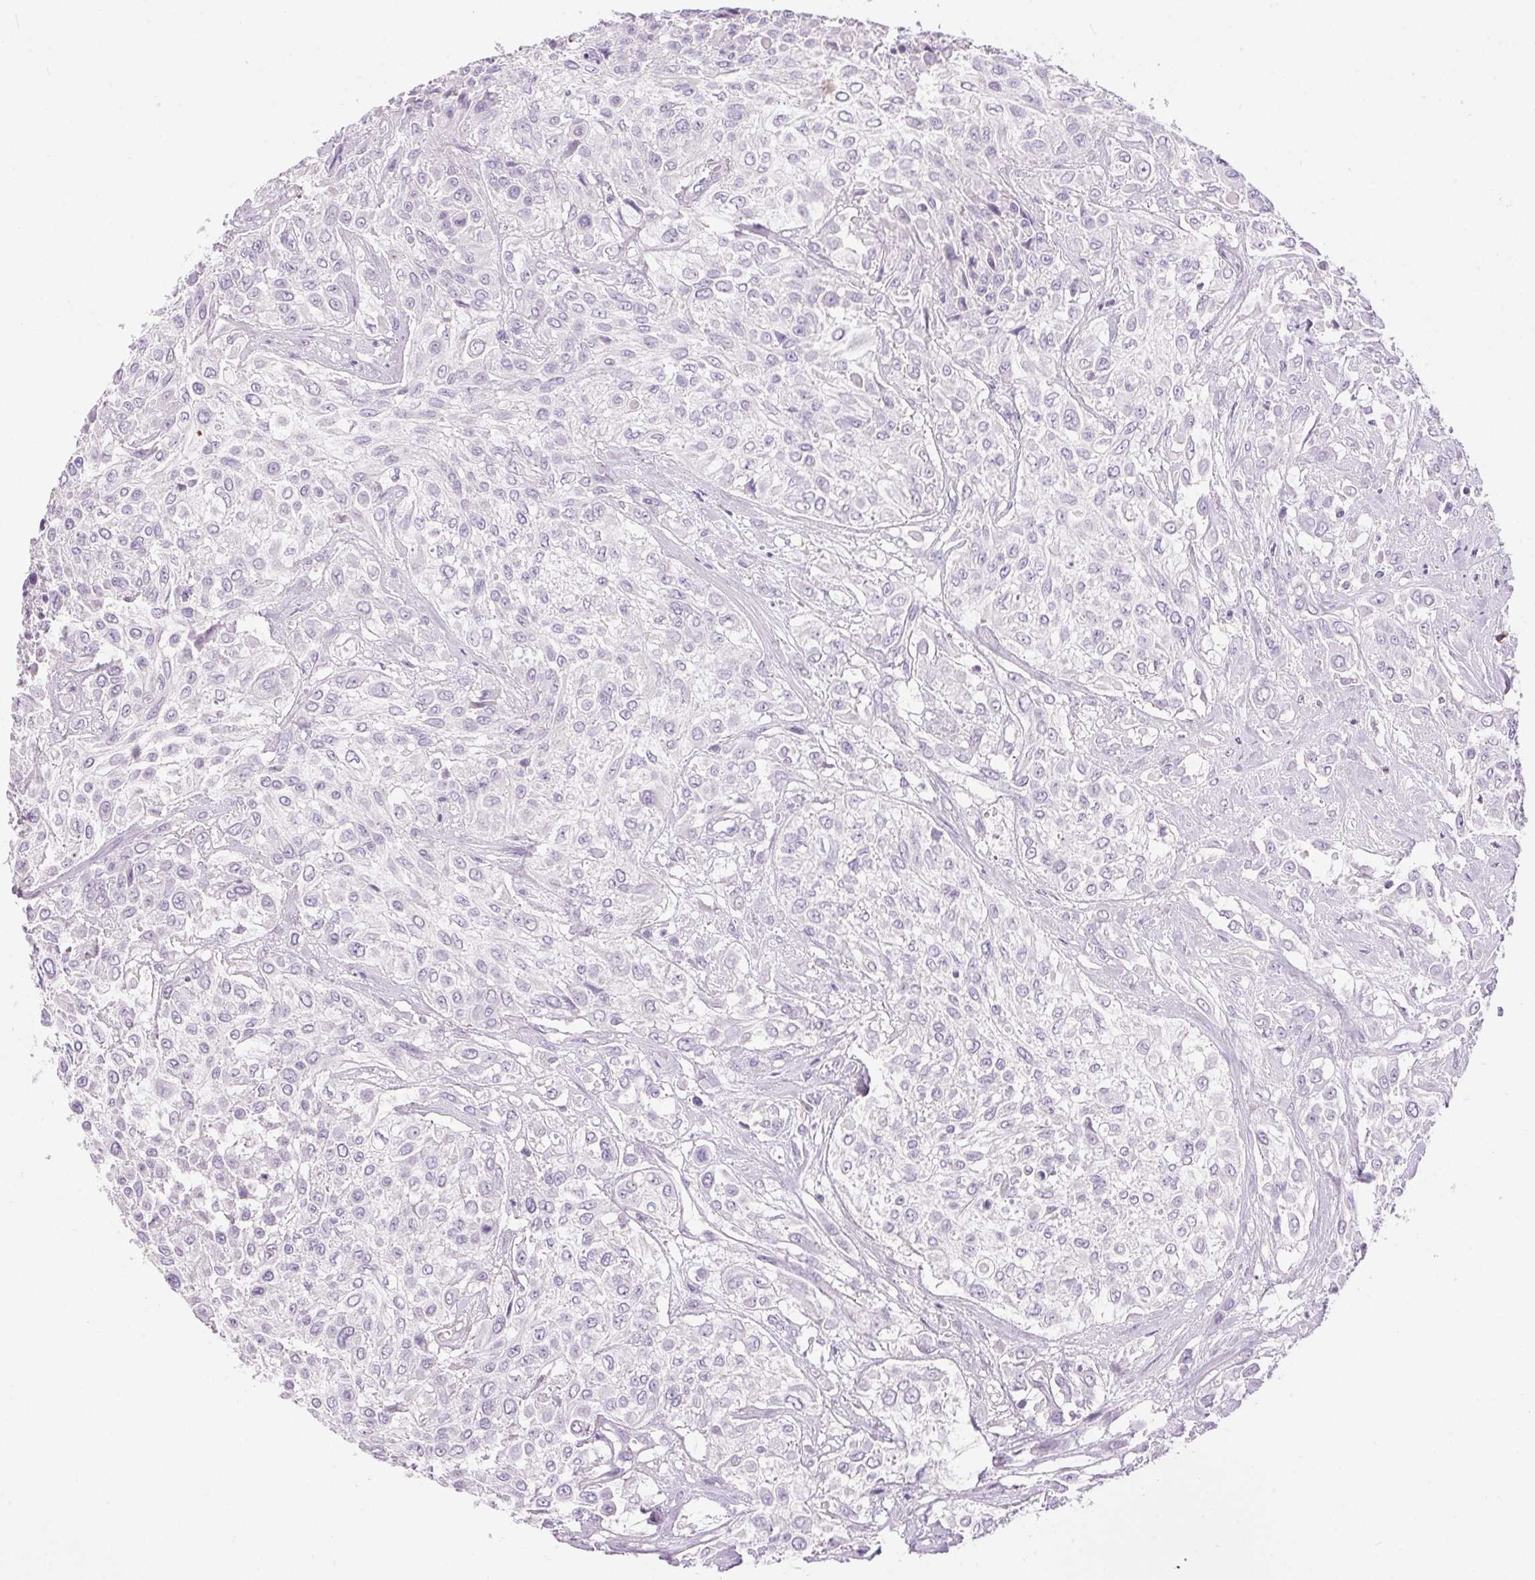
{"staining": {"intensity": "negative", "quantity": "none", "location": "none"}, "tissue": "urothelial cancer", "cell_type": "Tumor cells", "image_type": "cancer", "snomed": [{"axis": "morphology", "description": "Urothelial carcinoma, High grade"}, {"axis": "topography", "description": "Urinary bladder"}], "caption": "Immunohistochemical staining of human urothelial carcinoma (high-grade) demonstrates no significant expression in tumor cells.", "gene": "PNLIPRP3", "patient": {"sex": "male", "age": 57}}